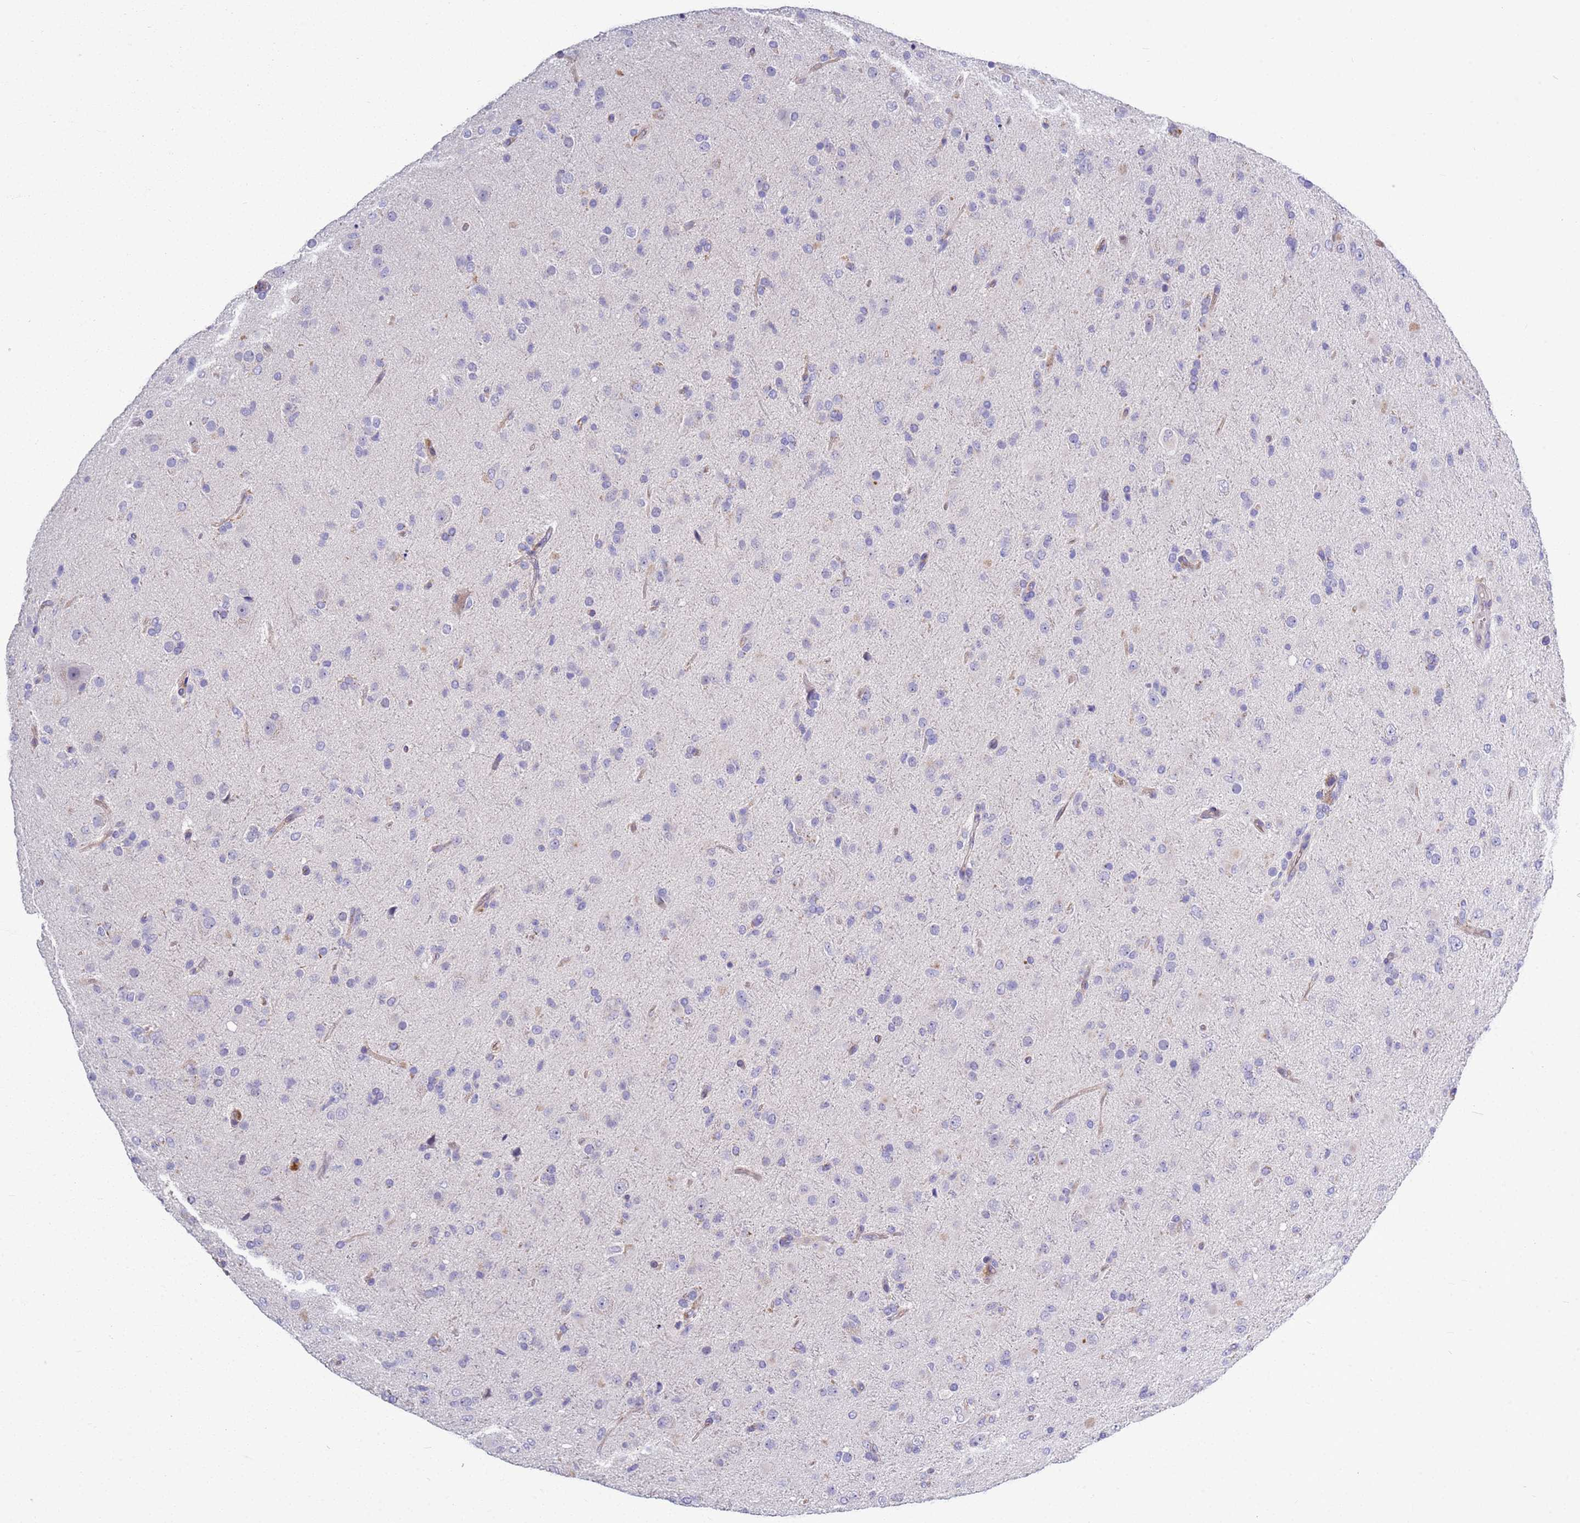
{"staining": {"intensity": "negative", "quantity": "none", "location": "none"}, "tissue": "glioma", "cell_type": "Tumor cells", "image_type": "cancer", "snomed": [{"axis": "morphology", "description": "Glioma, malignant, Low grade"}, {"axis": "topography", "description": "Brain"}], "caption": "This is an IHC histopathology image of malignant glioma (low-grade). There is no staining in tumor cells.", "gene": "BRMS1L", "patient": {"sex": "male", "age": 65}}